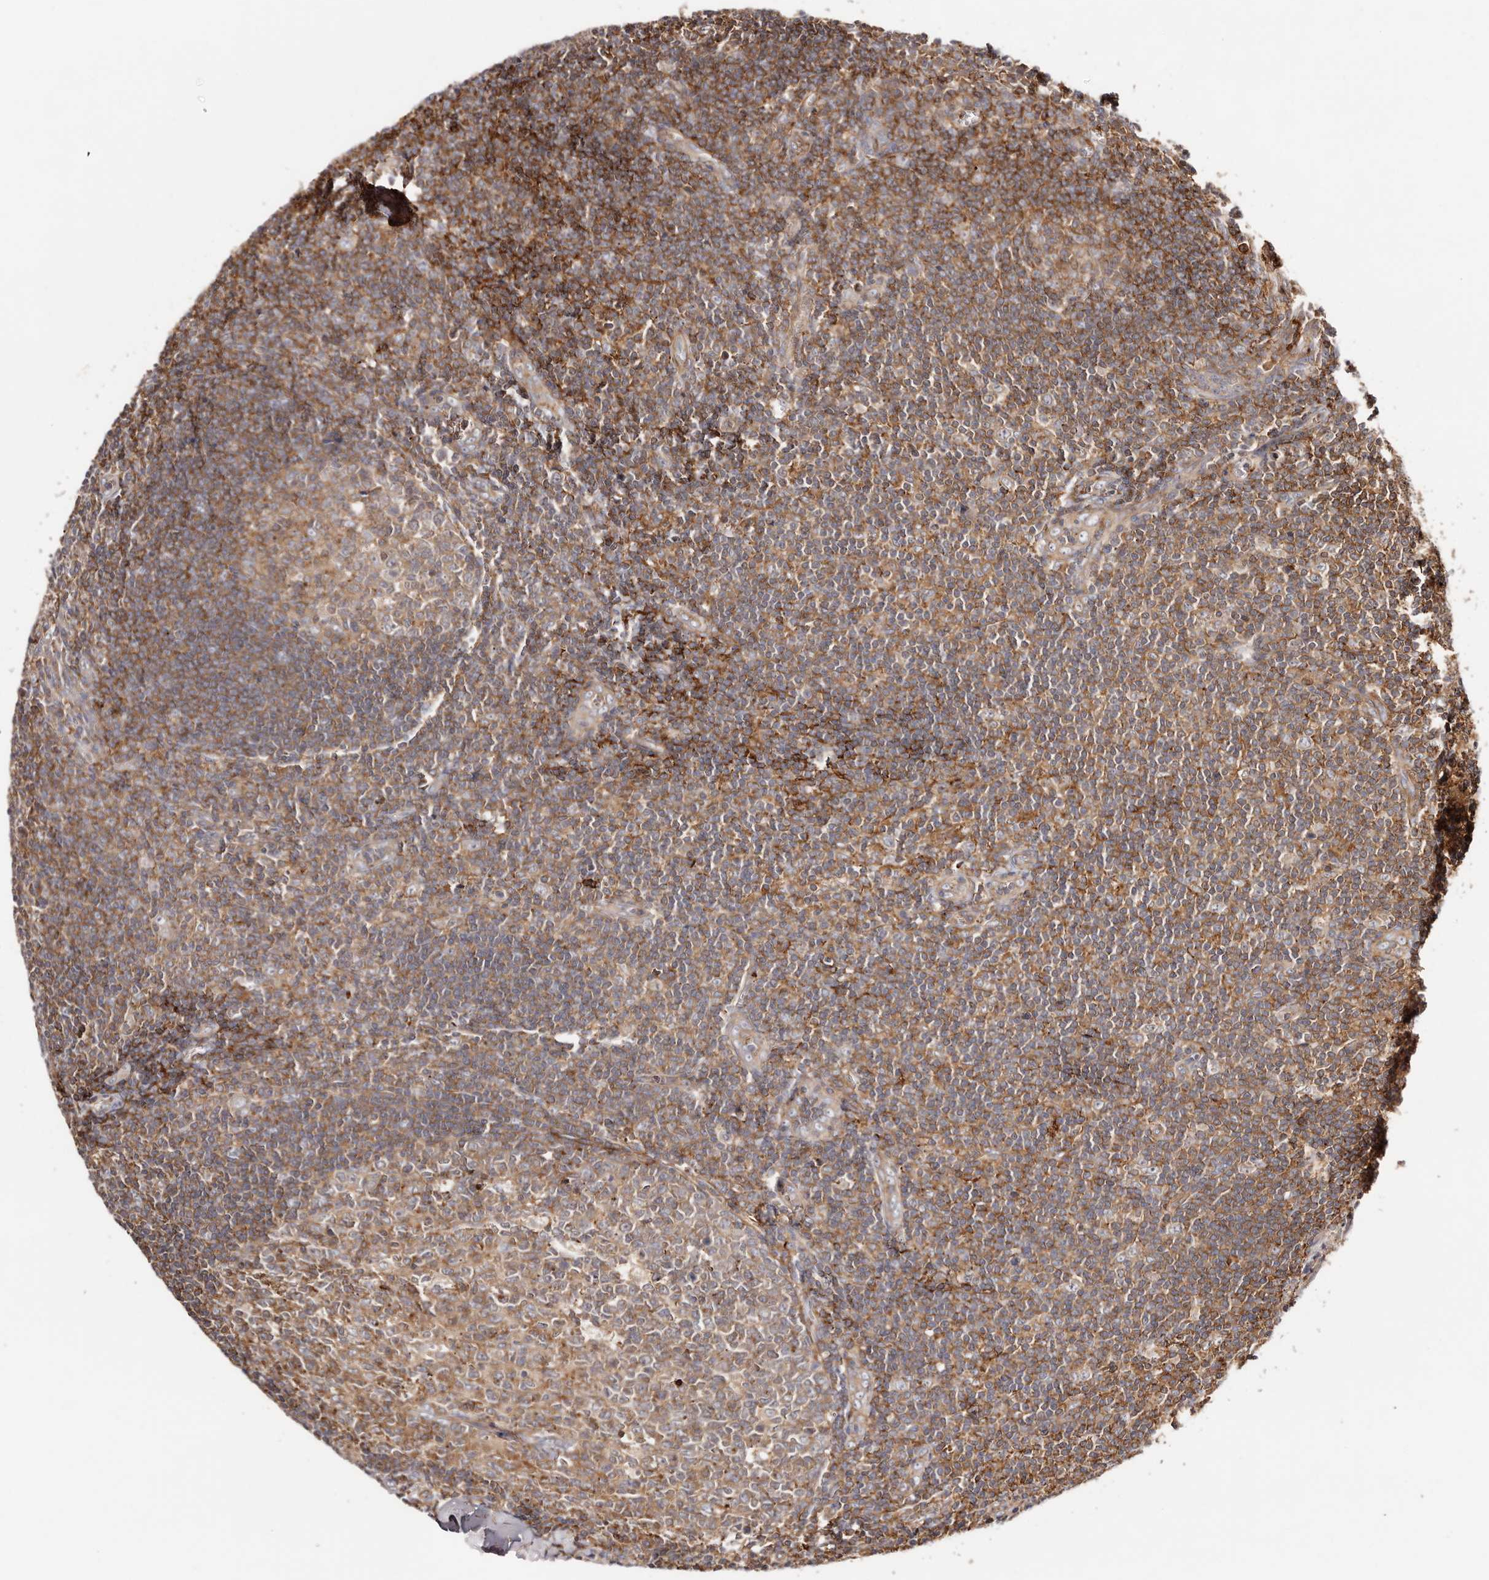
{"staining": {"intensity": "strong", "quantity": "25%-75%", "location": "cytoplasmic/membranous"}, "tissue": "tonsil", "cell_type": "Germinal center cells", "image_type": "normal", "snomed": [{"axis": "morphology", "description": "Normal tissue, NOS"}, {"axis": "topography", "description": "Tonsil"}], "caption": "Tonsil stained with DAB (3,3'-diaminobenzidine) IHC demonstrates high levels of strong cytoplasmic/membranous positivity in about 25%-75% of germinal center cells.", "gene": "PTPN22", "patient": {"sex": "male", "age": 27}}